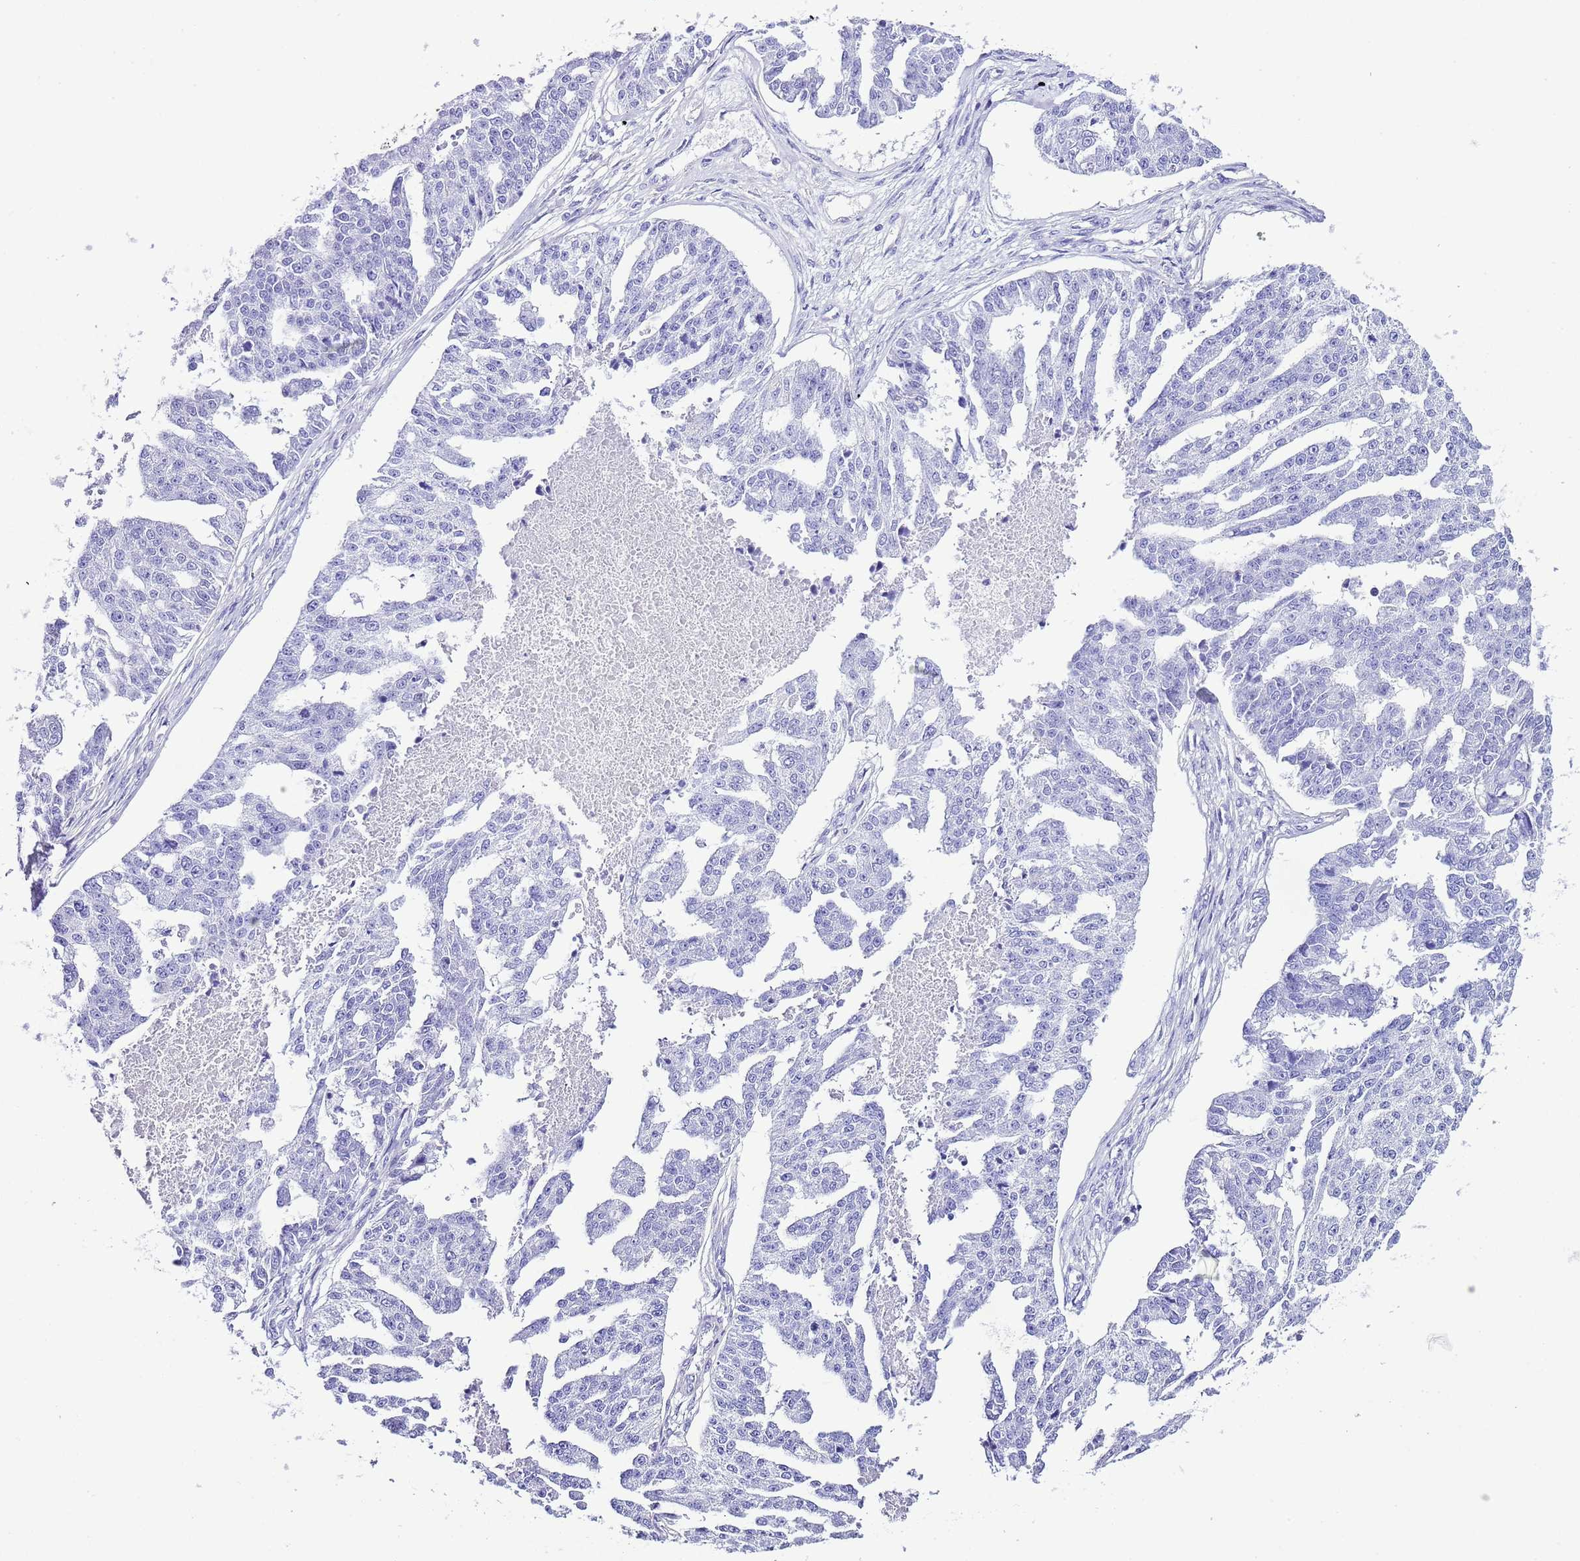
{"staining": {"intensity": "negative", "quantity": "none", "location": "none"}, "tissue": "ovarian cancer", "cell_type": "Tumor cells", "image_type": "cancer", "snomed": [{"axis": "morphology", "description": "Cystadenocarcinoma, serous, NOS"}, {"axis": "topography", "description": "Ovary"}], "caption": "The histopathology image exhibits no staining of tumor cells in serous cystadenocarcinoma (ovarian). (DAB immunohistochemistry, high magnification).", "gene": "CNN2", "patient": {"sex": "female", "age": 58}}